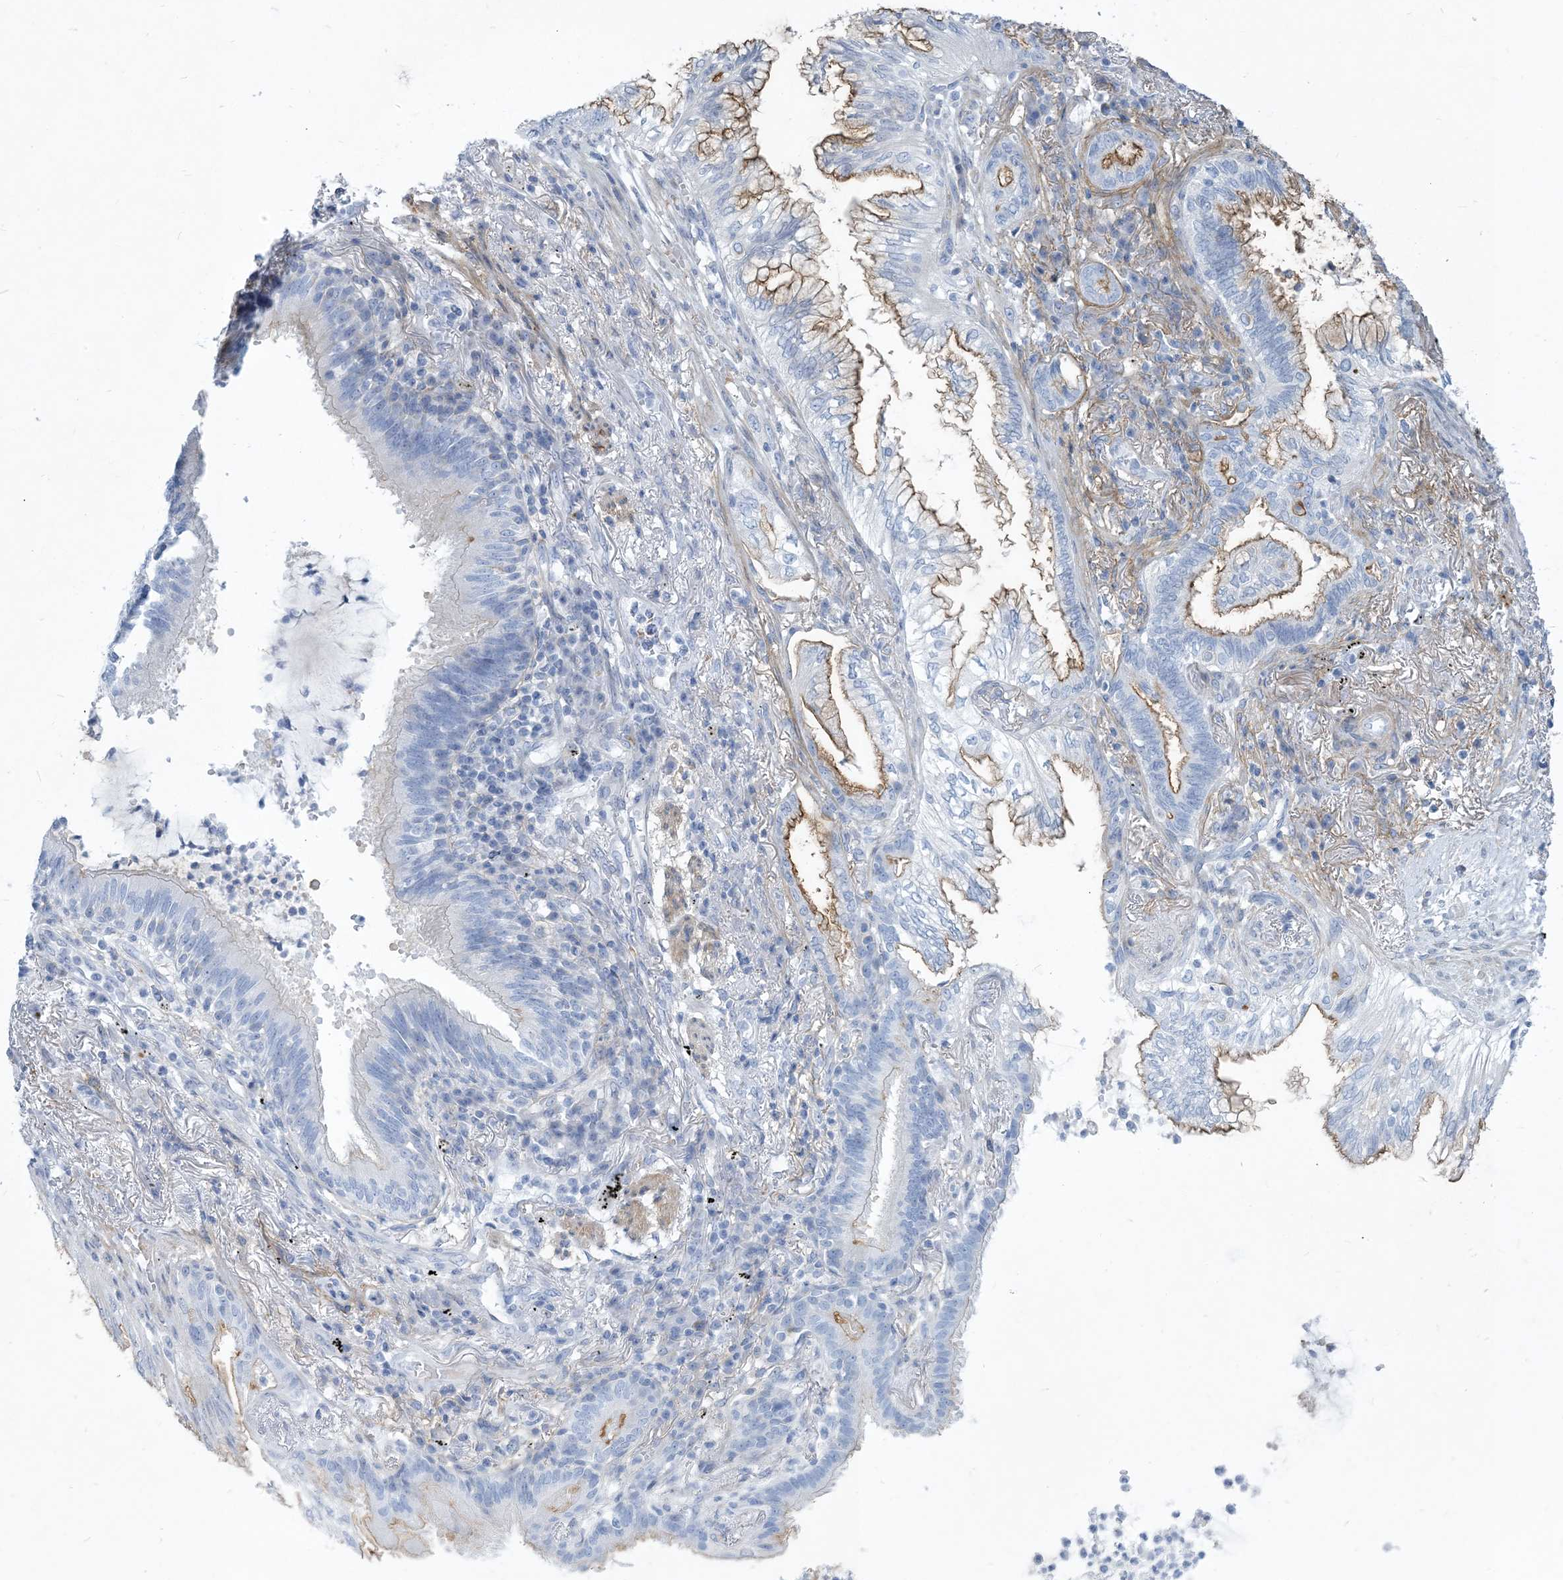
{"staining": {"intensity": "moderate", "quantity": "<25%", "location": "cytoplasmic/membranous"}, "tissue": "lung cancer", "cell_type": "Tumor cells", "image_type": "cancer", "snomed": [{"axis": "morphology", "description": "Adenocarcinoma, NOS"}, {"axis": "topography", "description": "Lung"}], "caption": "Lung cancer stained for a protein exhibits moderate cytoplasmic/membranous positivity in tumor cells.", "gene": "MOXD1", "patient": {"sex": "female", "age": 70}}